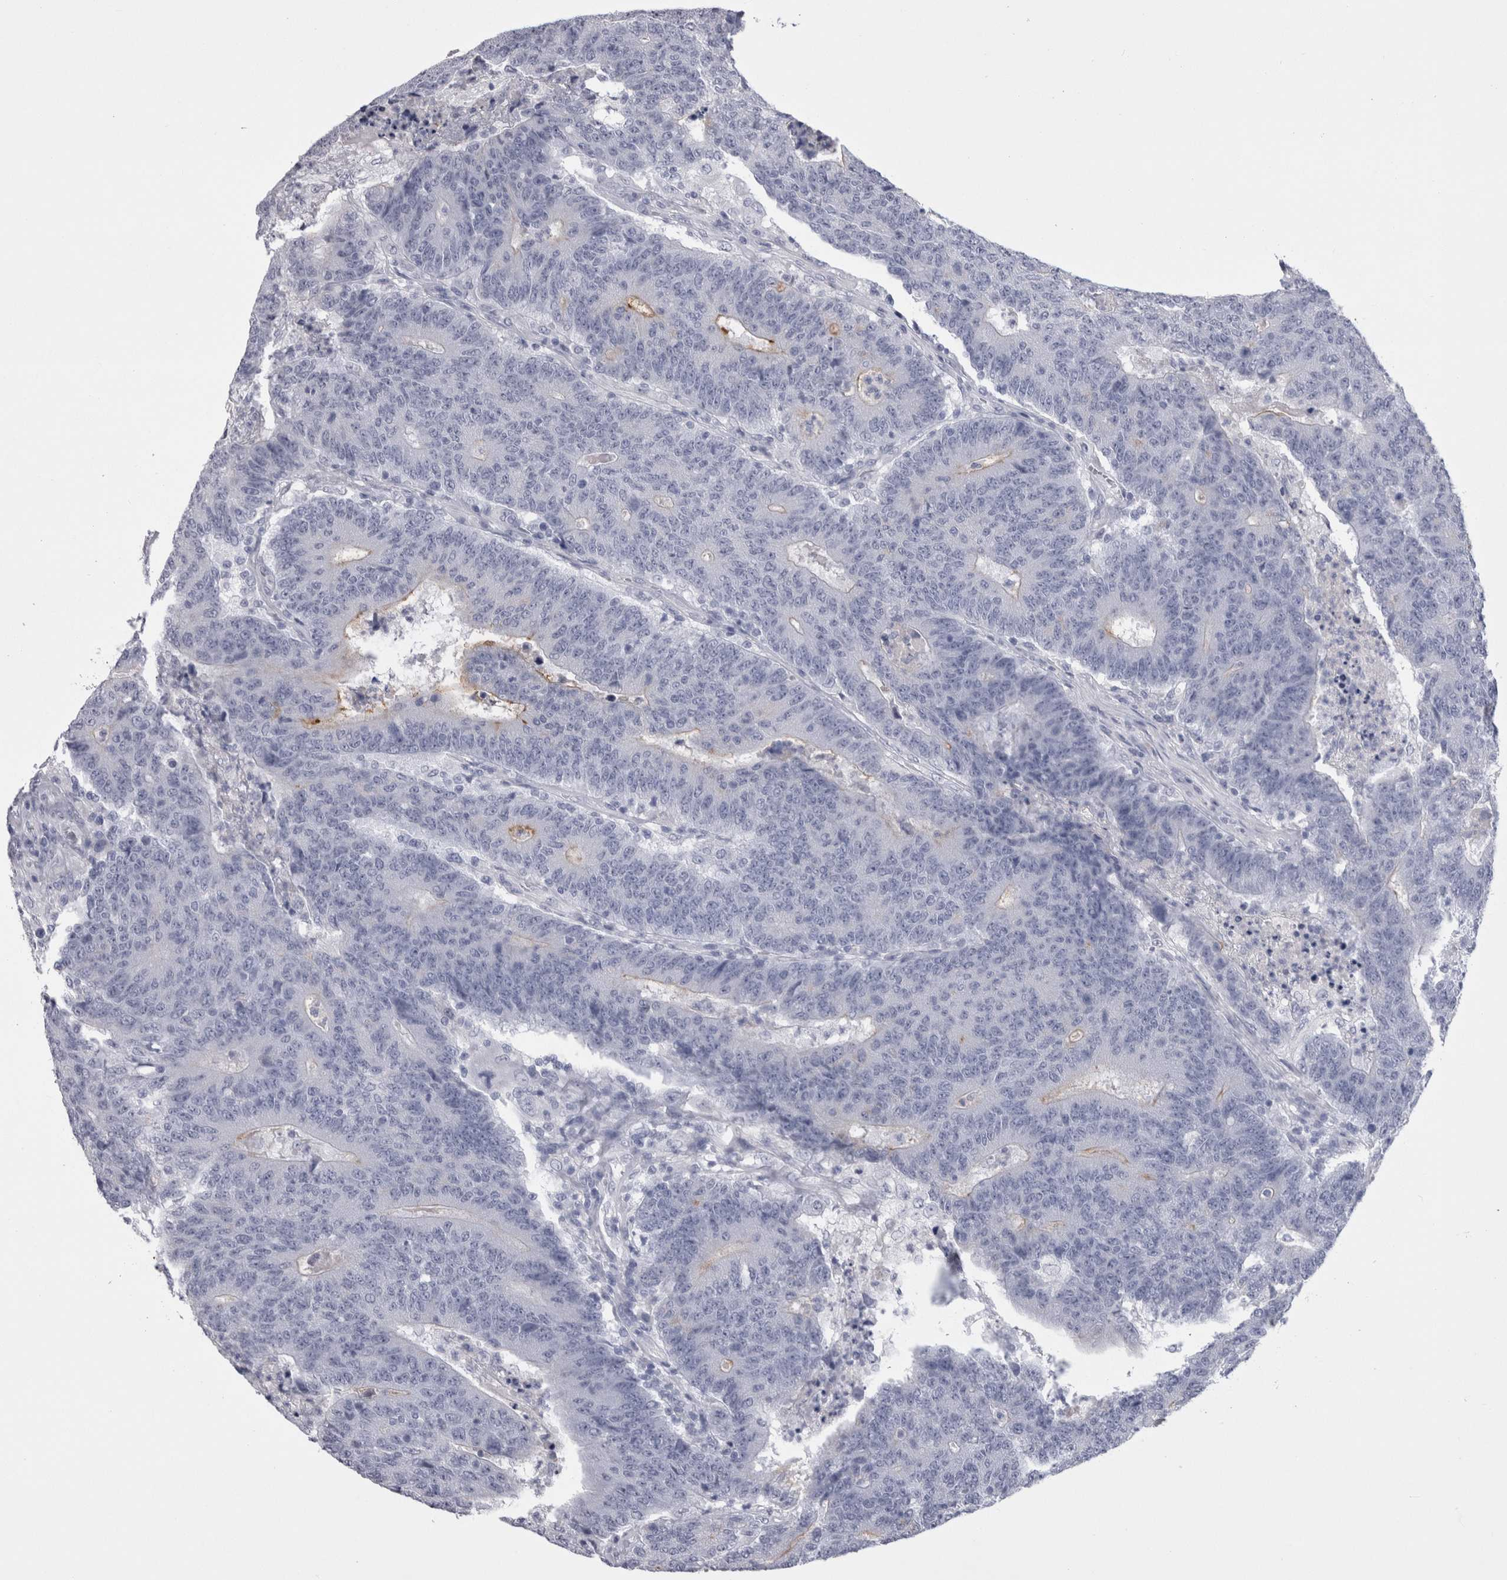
{"staining": {"intensity": "negative", "quantity": "none", "location": "none"}, "tissue": "colorectal cancer", "cell_type": "Tumor cells", "image_type": "cancer", "snomed": [{"axis": "morphology", "description": "Normal tissue, NOS"}, {"axis": "morphology", "description": "Adenocarcinoma, NOS"}, {"axis": "topography", "description": "Colon"}], "caption": "Immunohistochemistry (IHC) photomicrograph of human colorectal cancer (adenocarcinoma) stained for a protein (brown), which exhibits no positivity in tumor cells.", "gene": "CDHR5", "patient": {"sex": "female", "age": 75}}